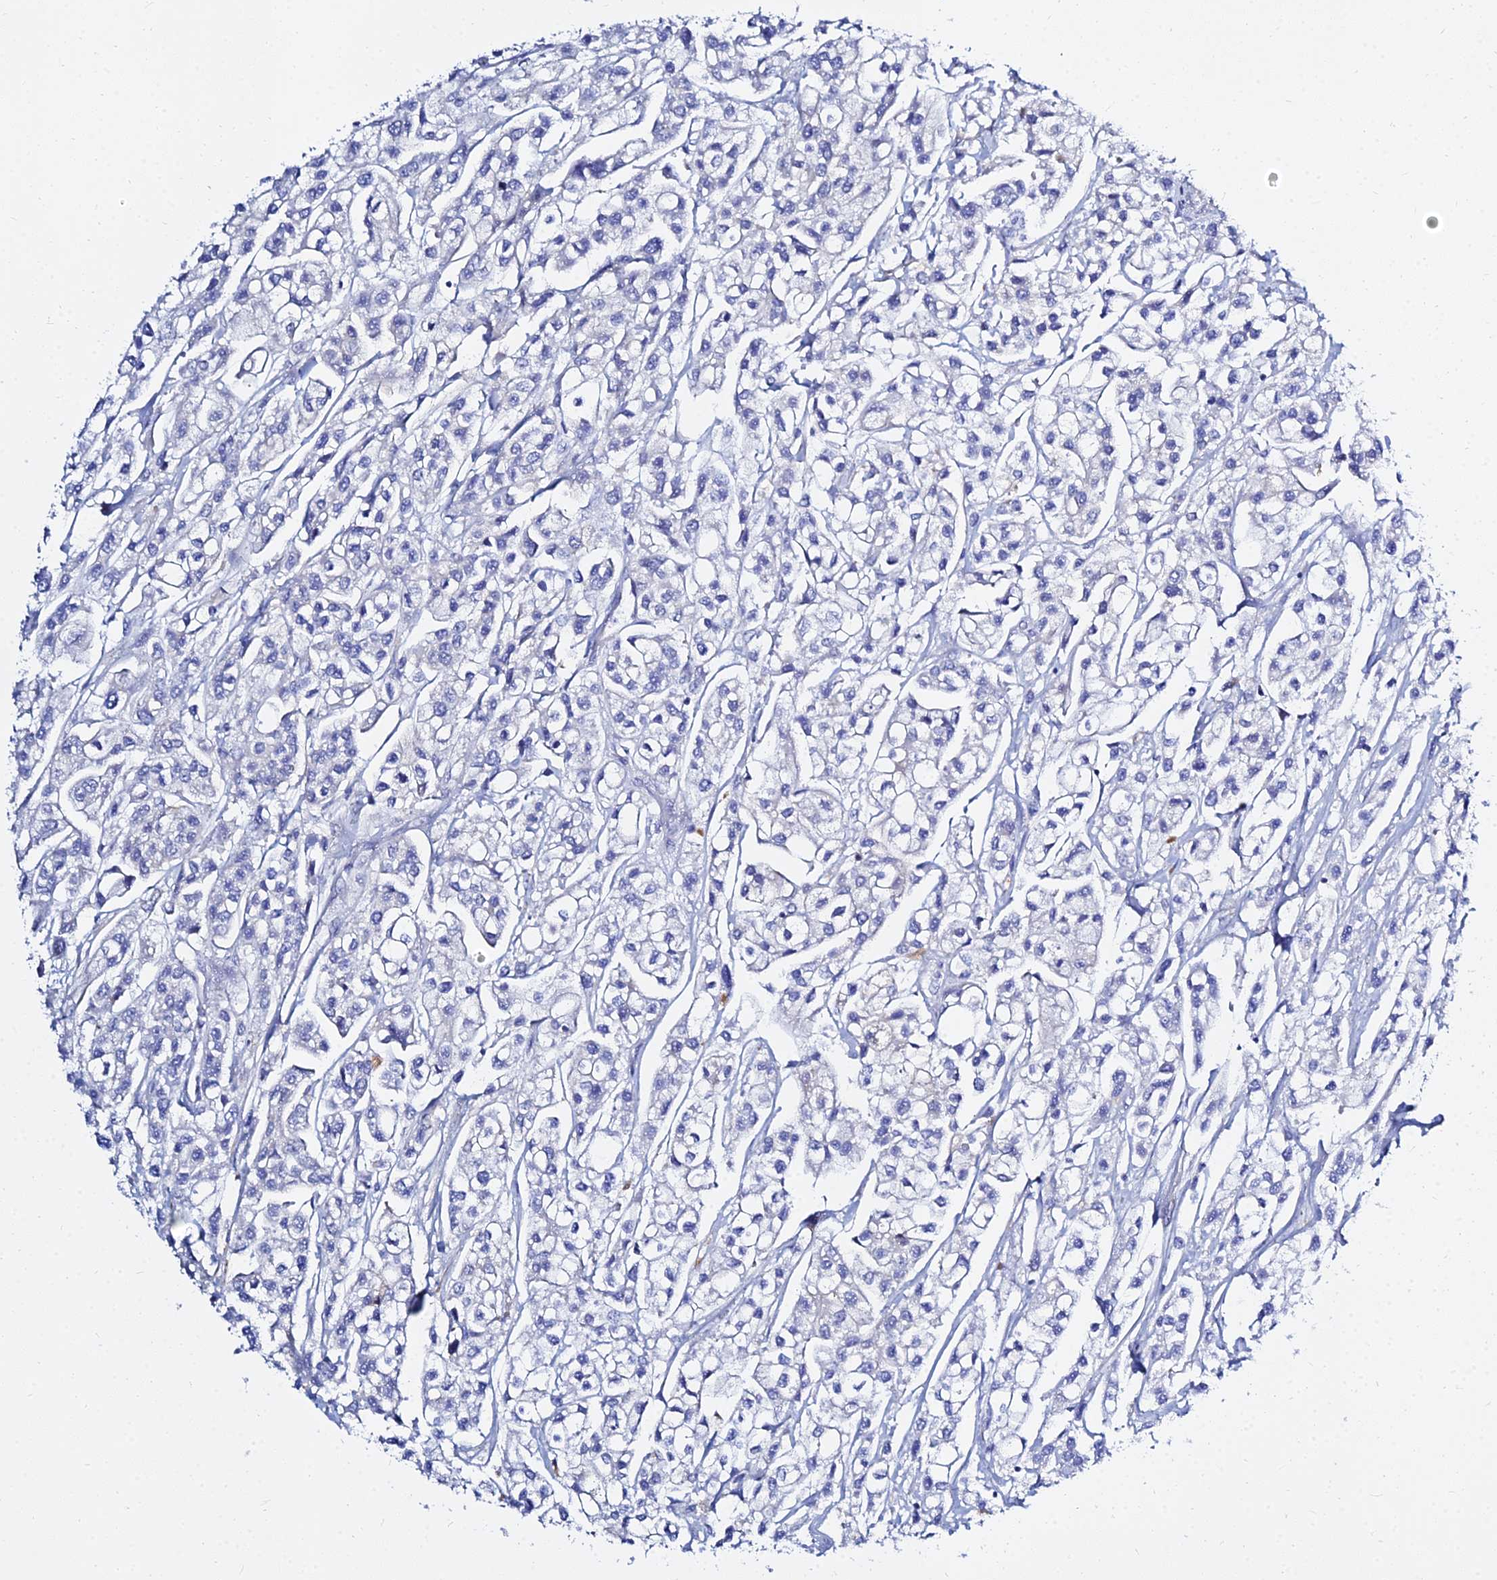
{"staining": {"intensity": "negative", "quantity": "none", "location": "none"}, "tissue": "urothelial cancer", "cell_type": "Tumor cells", "image_type": "cancer", "snomed": [{"axis": "morphology", "description": "Urothelial carcinoma, High grade"}, {"axis": "topography", "description": "Urinary bladder"}], "caption": "Human urothelial cancer stained for a protein using immunohistochemistry shows no positivity in tumor cells.", "gene": "ZNF552", "patient": {"sex": "male", "age": 67}}